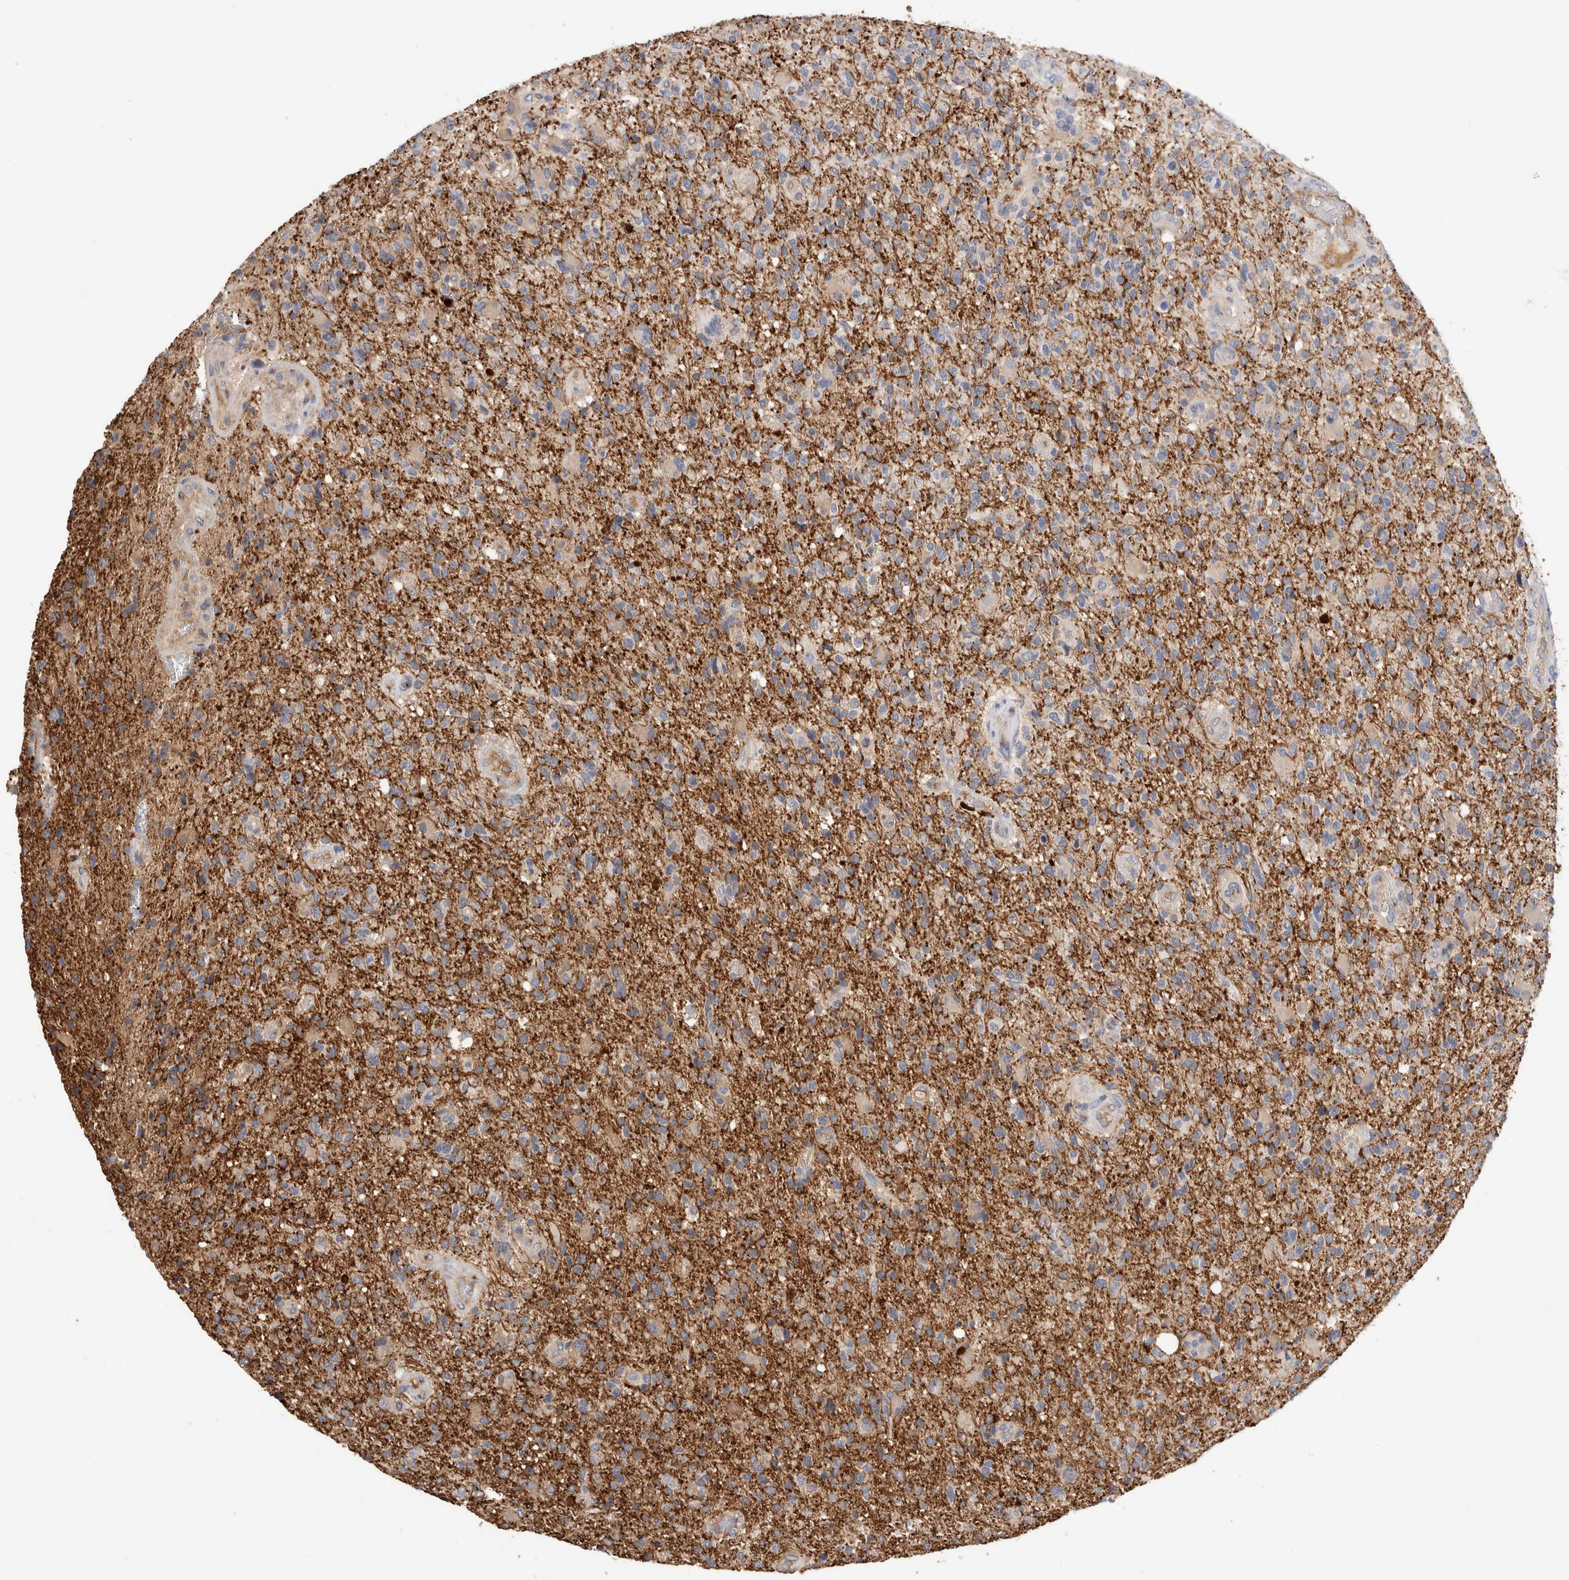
{"staining": {"intensity": "weak", "quantity": "<25%", "location": "cytoplasmic/membranous"}, "tissue": "glioma", "cell_type": "Tumor cells", "image_type": "cancer", "snomed": [{"axis": "morphology", "description": "Glioma, malignant, High grade"}, {"axis": "topography", "description": "Brain"}], "caption": "This photomicrograph is of high-grade glioma (malignant) stained with immunohistochemistry (IHC) to label a protein in brown with the nuclei are counter-stained blue. There is no positivity in tumor cells. (Immunohistochemistry, brightfield microscopy, high magnification).", "gene": "PPP3CC", "patient": {"sex": "male", "age": 72}}